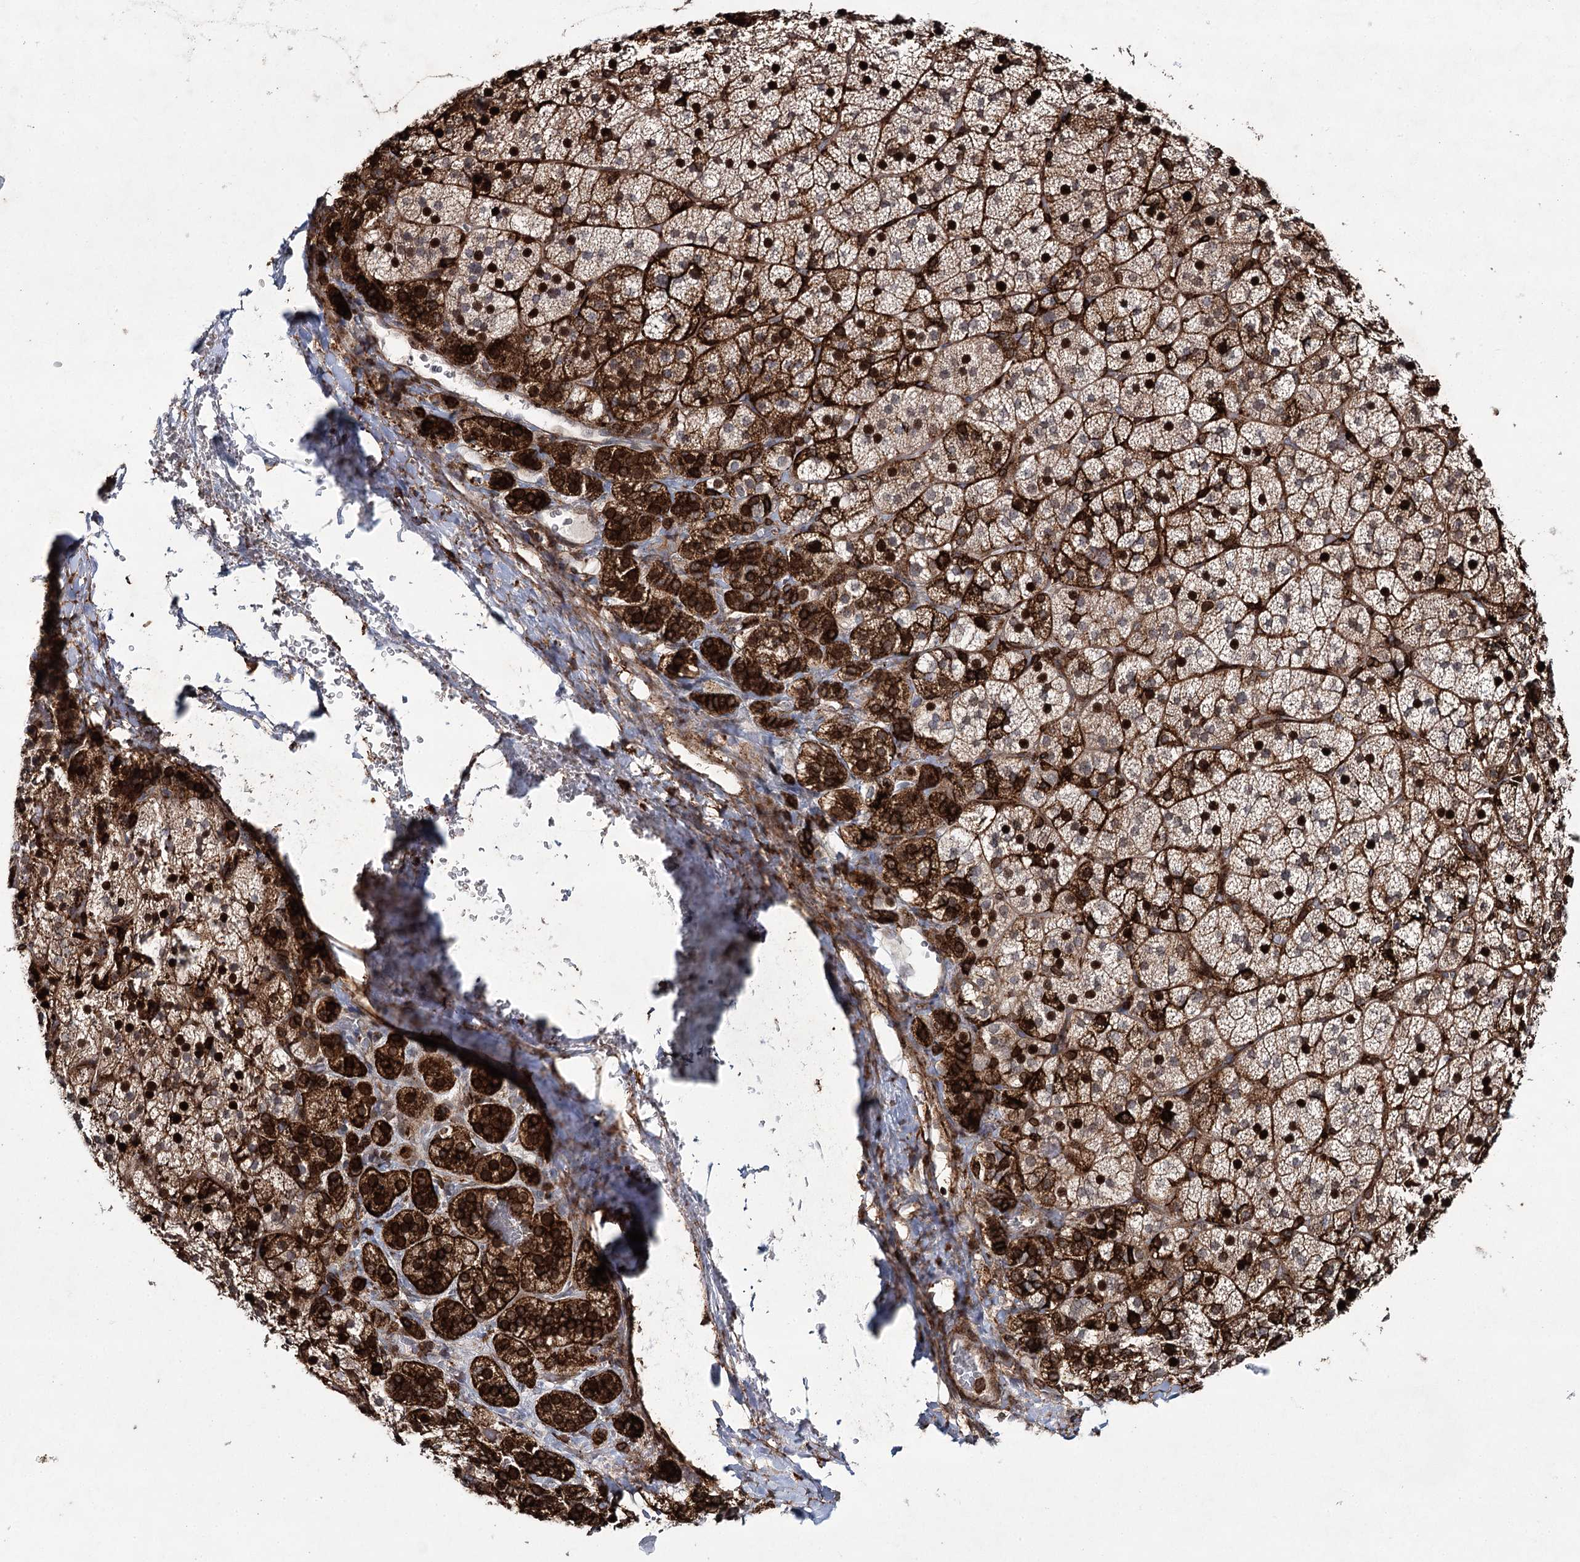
{"staining": {"intensity": "strong", "quantity": "25%-75%", "location": "cytoplasmic/membranous,nuclear"}, "tissue": "adrenal gland", "cell_type": "Glandular cells", "image_type": "normal", "snomed": [{"axis": "morphology", "description": "Normal tissue, NOS"}, {"axis": "topography", "description": "Adrenal gland"}], "caption": "Brown immunohistochemical staining in normal human adrenal gland demonstrates strong cytoplasmic/membranous,nuclear staining in approximately 25%-75% of glandular cells. The protein of interest is stained brown, and the nuclei are stained in blue (DAB (3,3'-diaminobenzidine) IHC with brightfield microscopy, high magnification).", "gene": "DCUN1D4", "patient": {"sex": "female", "age": 44}}